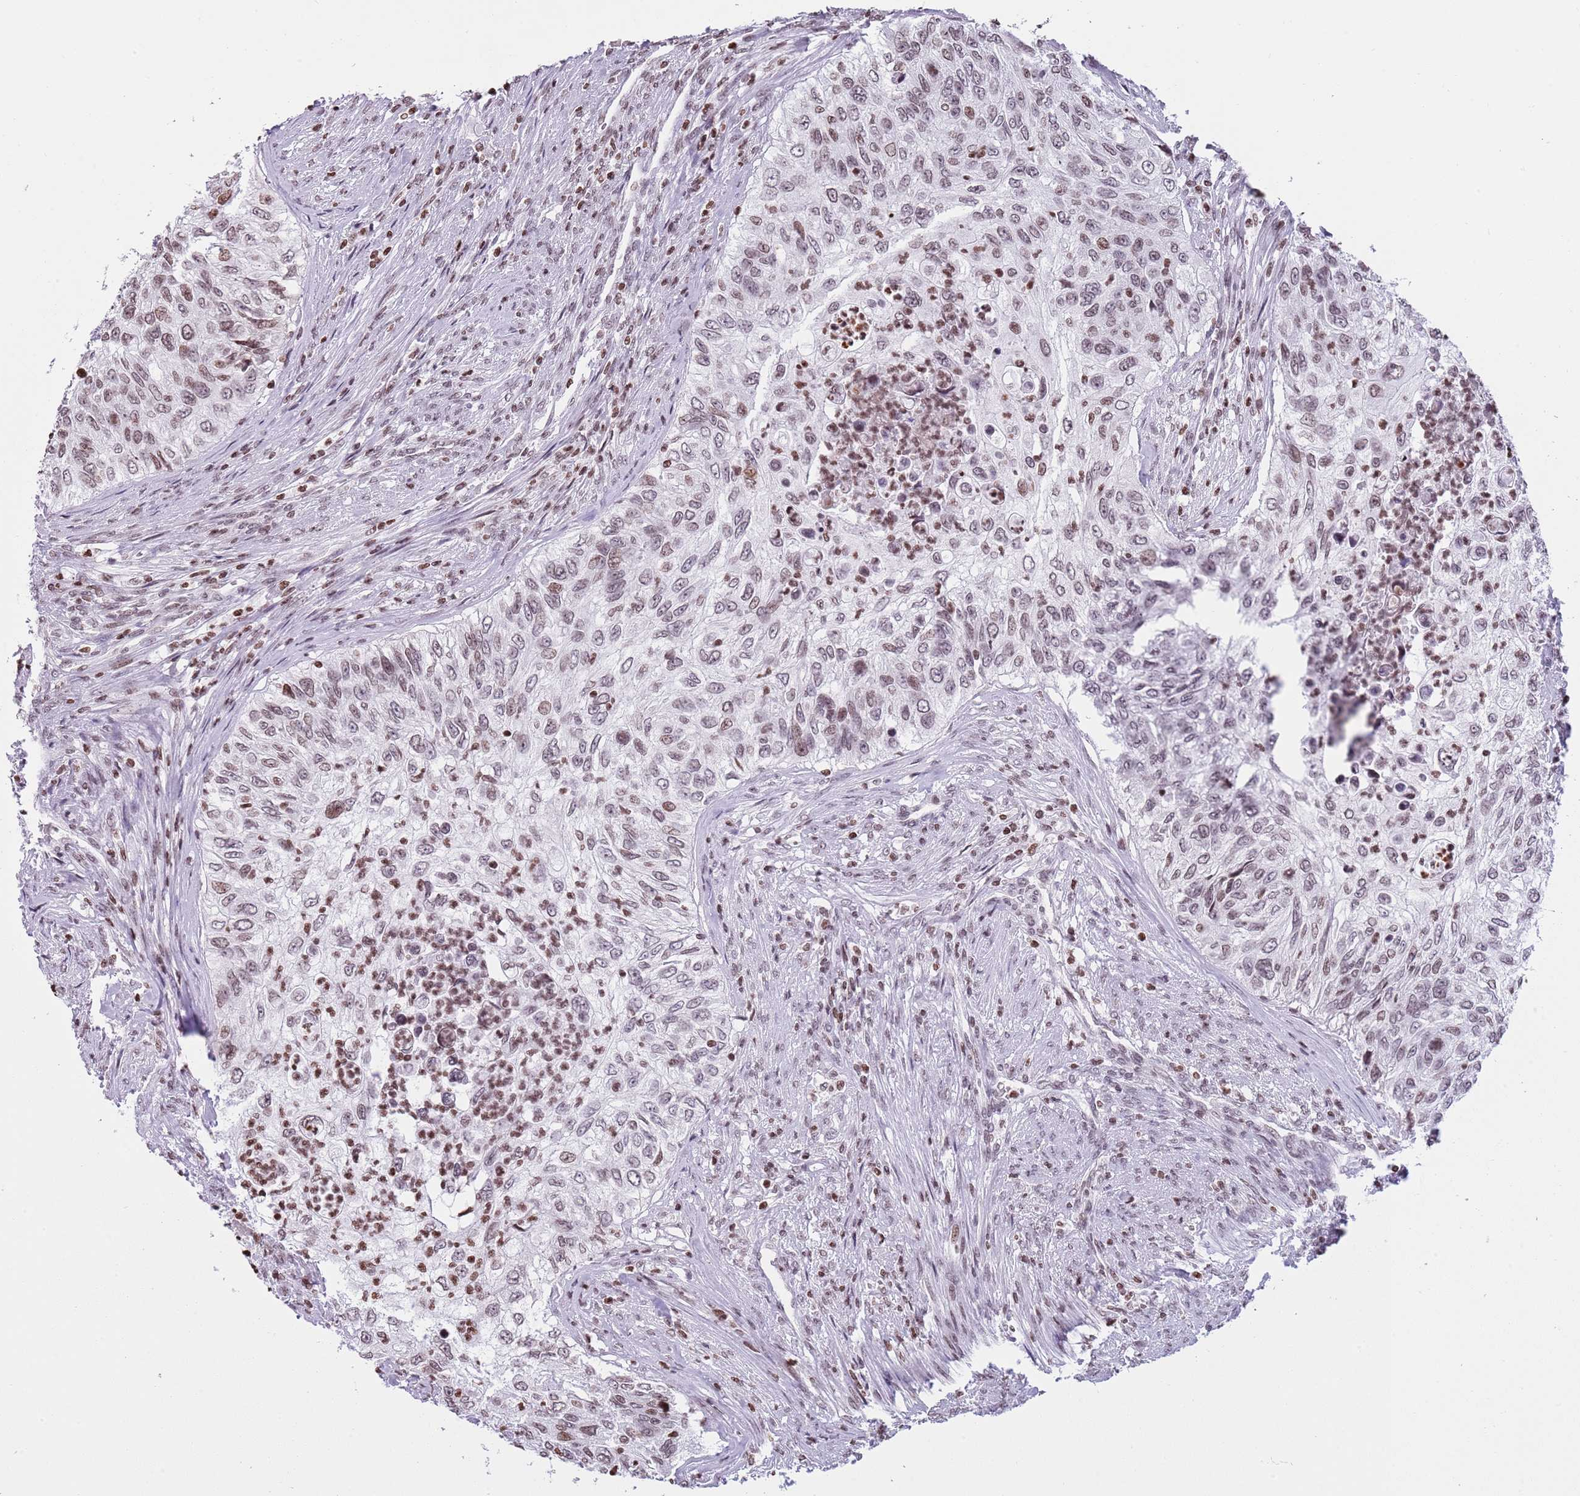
{"staining": {"intensity": "moderate", "quantity": ">75%", "location": "nuclear"}, "tissue": "urothelial cancer", "cell_type": "Tumor cells", "image_type": "cancer", "snomed": [{"axis": "morphology", "description": "Urothelial carcinoma, High grade"}, {"axis": "topography", "description": "Urinary bladder"}], "caption": "A high-resolution histopathology image shows immunohistochemistry staining of urothelial carcinoma (high-grade), which demonstrates moderate nuclear staining in about >75% of tumor cells. The protein is shown in brown color, while the nuclei are stained blue.", "gene": "KPNA3", "patient": {"sex": "female", "age": 60}}